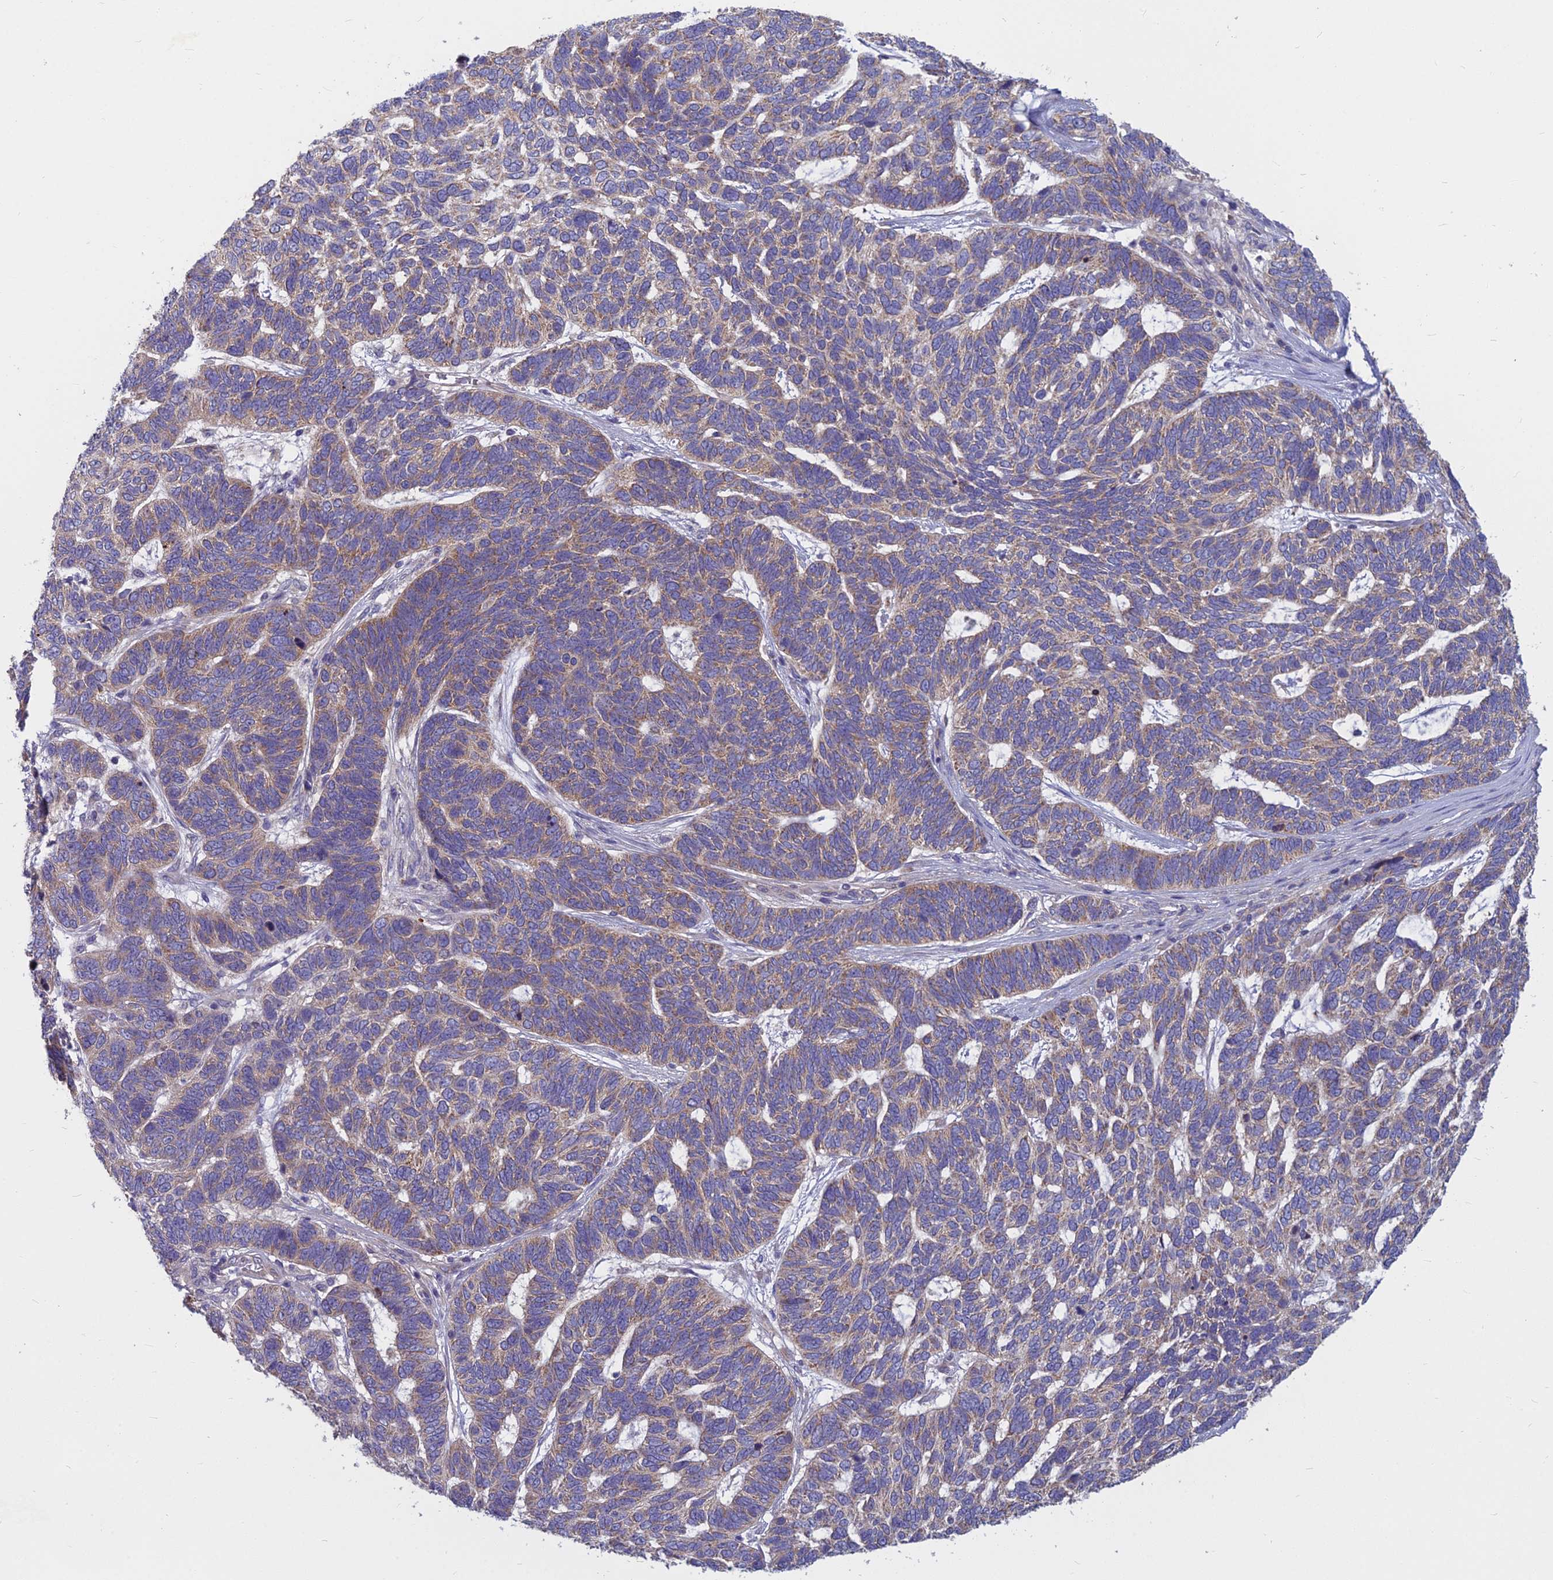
{"staining": {"intensity": "weak", "quantity": ">75%", "location": "cytoplasmic/membranous"}, "tissue": "skin cancer", "cell_type": "Tumor cells", "image_type": "cancer", "snomed": [{"axis": "morphology", "description": "Basal cell carcinoma"}, {"axis": "topography", "description": "Skin"}], "caption": "There is low levels of weak cytoplasmic/membranous expression in tumor cells of skin basal cell carcinoma, as demonstrated by immunohistochemical staining (brown color).", "gene": "COX20", "patient": {"sex": "female", "age": 65}}